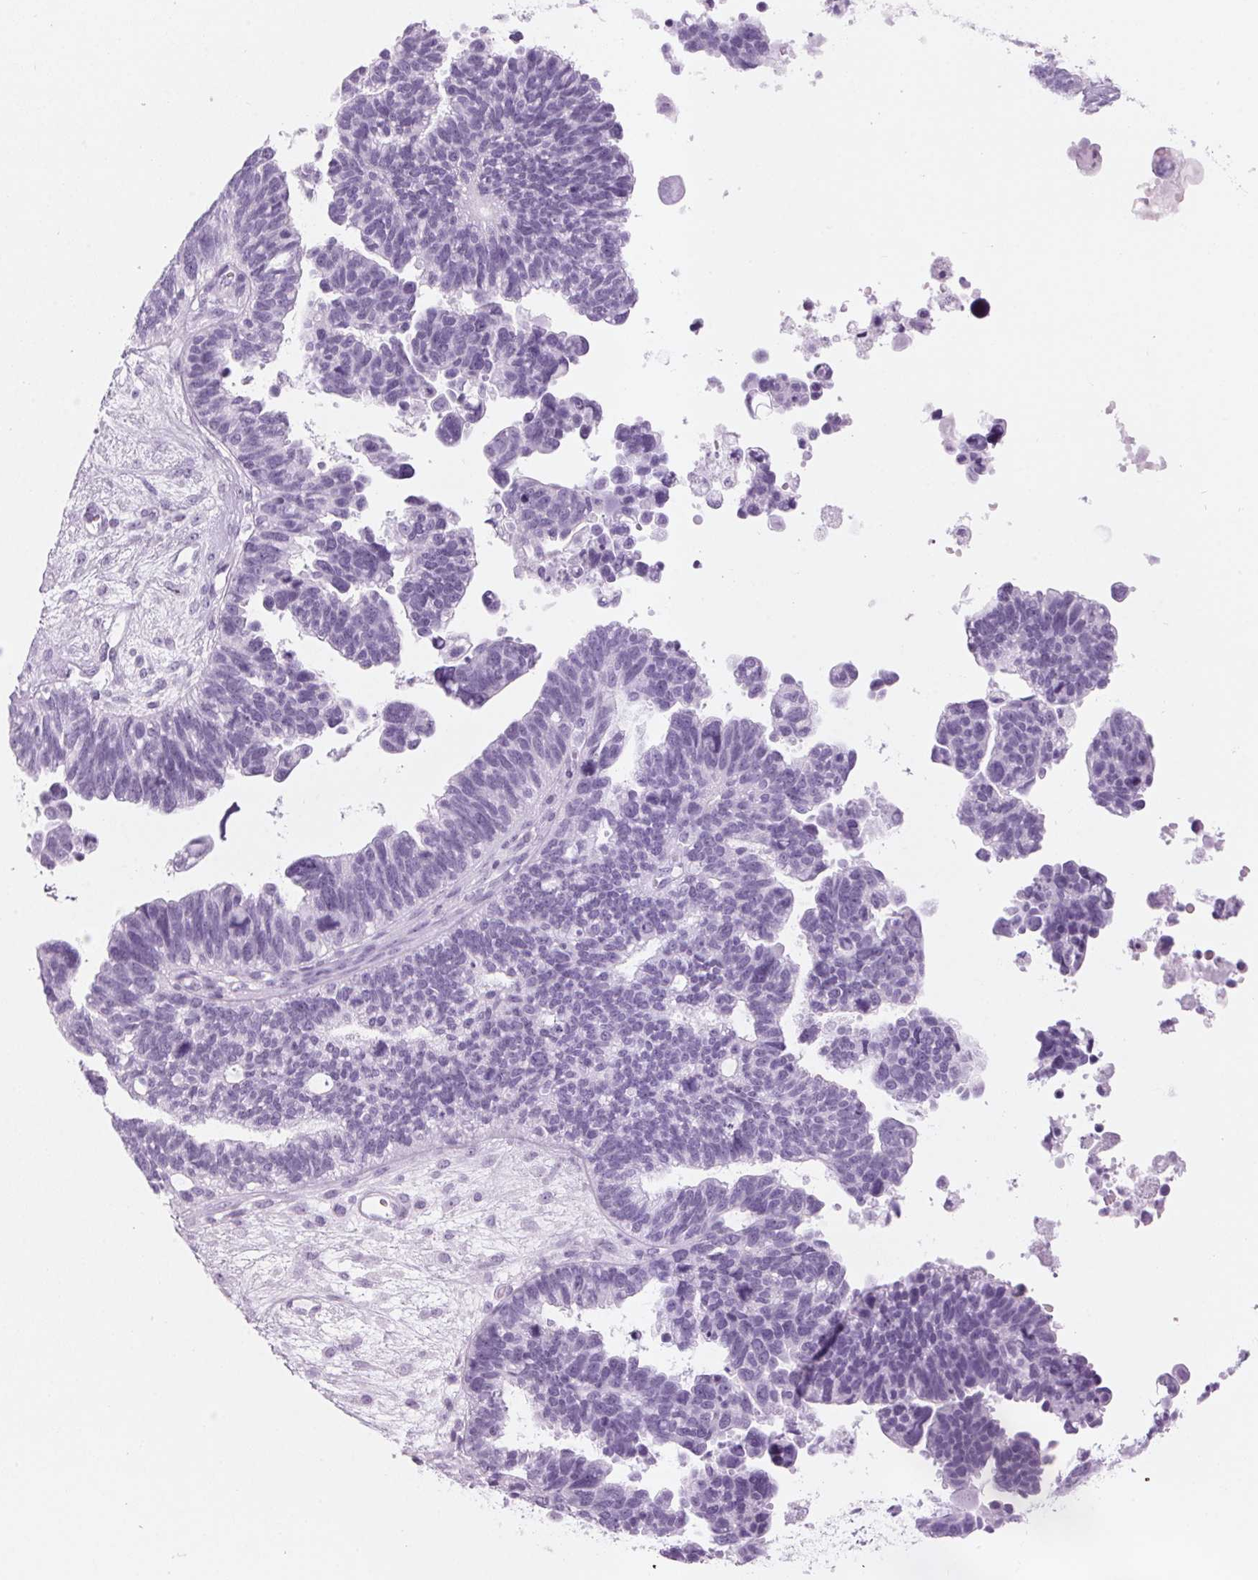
{"staining": {"intensity": "negative", "quantity": "none", "location": "none"}, "tissue": "ovarian cancer", "cell_type": "Tumor cells", "image_type": "cancer", "snomed": [{"axis": "morphology", "description": "Cystadenocarcinoma, serous, NOS"}, {"axis": "topography", "description": "Ovary"}], "caption": "The IHC histopathology image has no significant positivity in tumor cells of ovarian cancer (serous cystadenocarcinoma) tissue. Brightfield microscopy of IHC stained with DAB (brown) and hematoxylin (blue), captured at high magnification.", "gene": "ADAM20", "patient": {"sex": "female", "age": 60}}